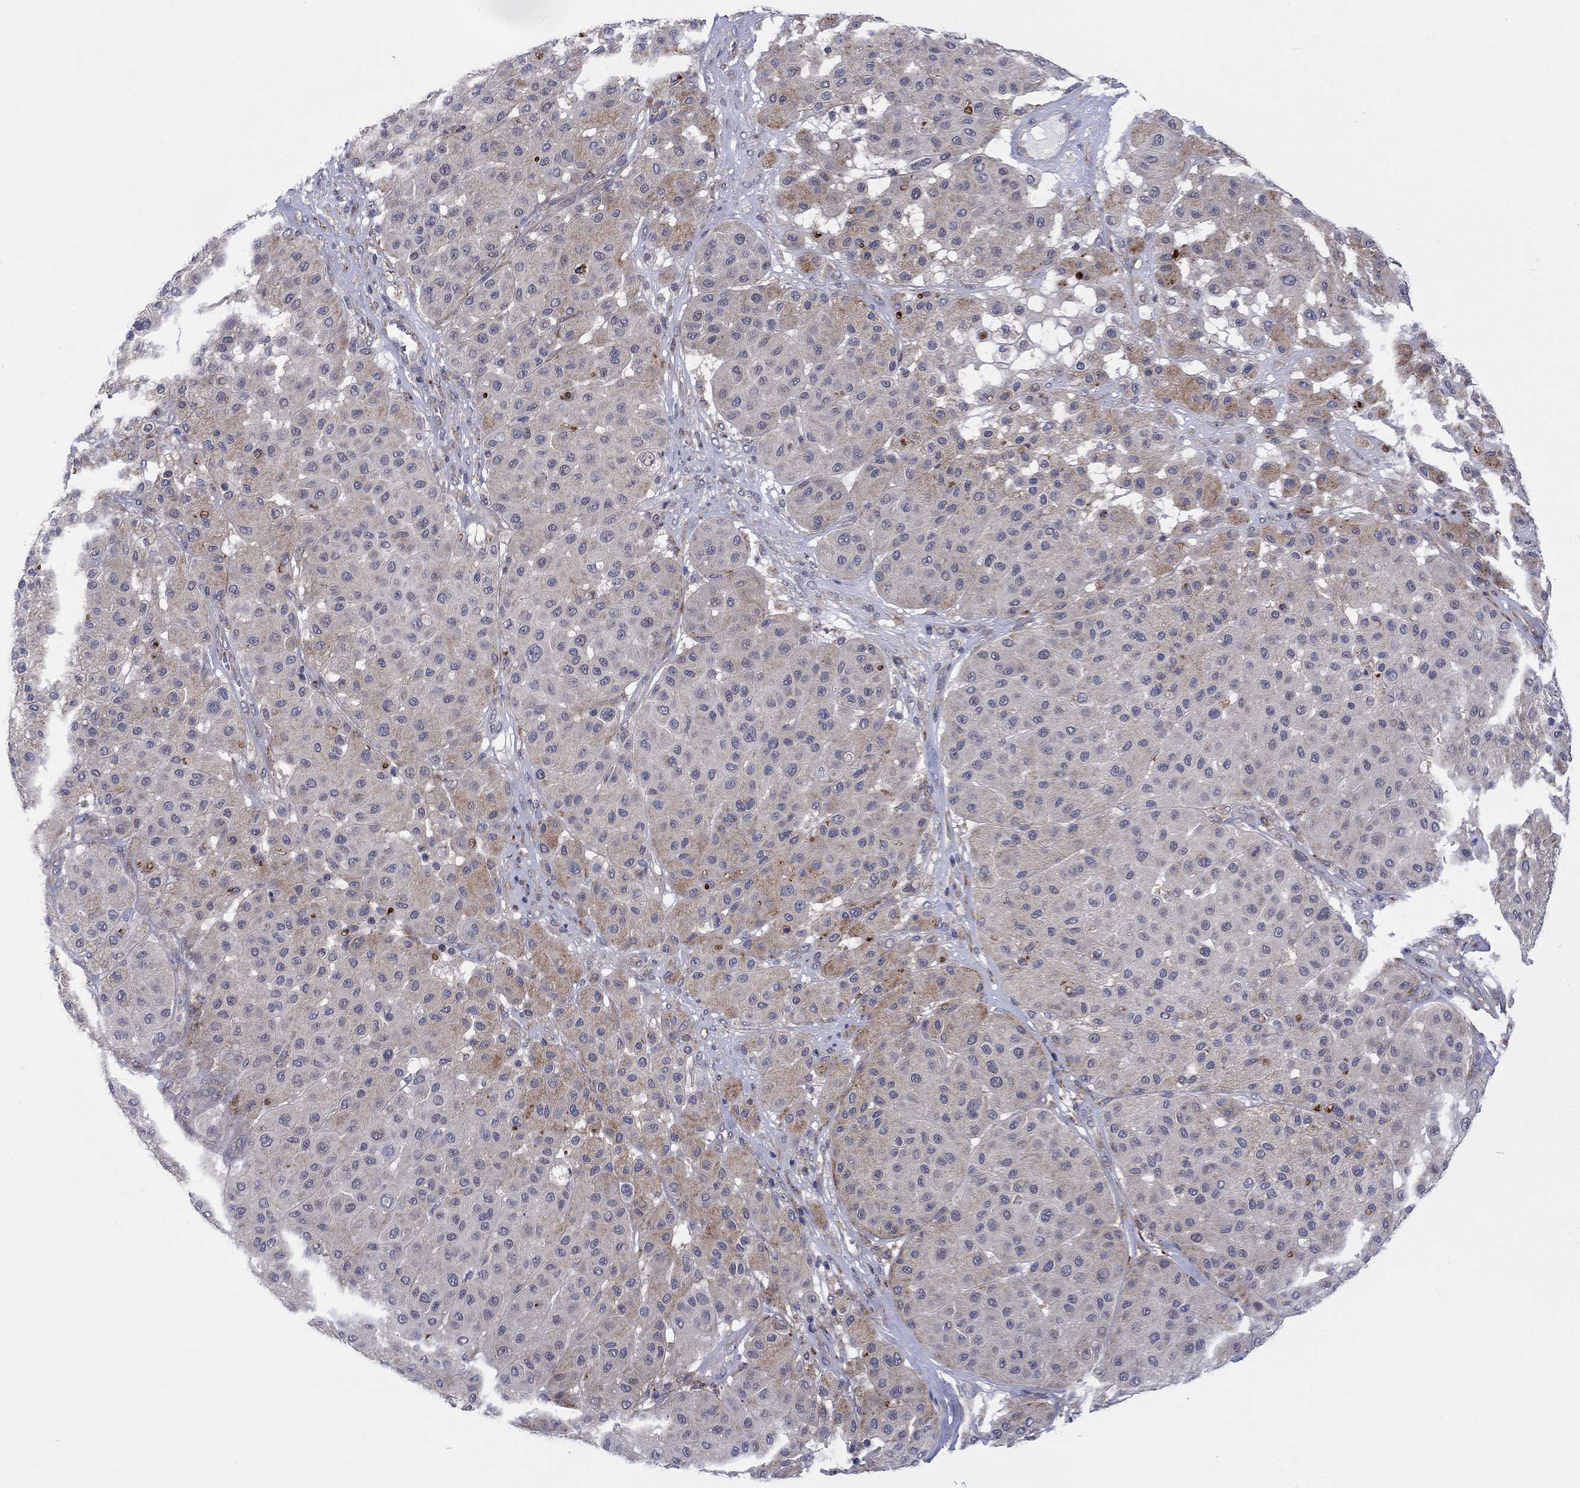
{"staining": {"intensity": "weak", "quantity": "<25%", "location": "cytoplasmic/membranous"}, "tissue": "melanoma", "cell_type": "Tumor cells", "image_type": "cancer", "snomed": [{"axis": "morphology", "description": "Malignant melanoma, Metastatic site"}, {"axis": "topography", "description": "Smooth muscle"}], "caption": "Immunohistochemistry photomicrograph of neoplastic tissue: melanoma stained with DAB (3,3'-diaminobenzidine) reveals no significant protein staining in tumor cells.", "gene": "SLC35F2", "patient": {"sex": "male", "age": 41}}